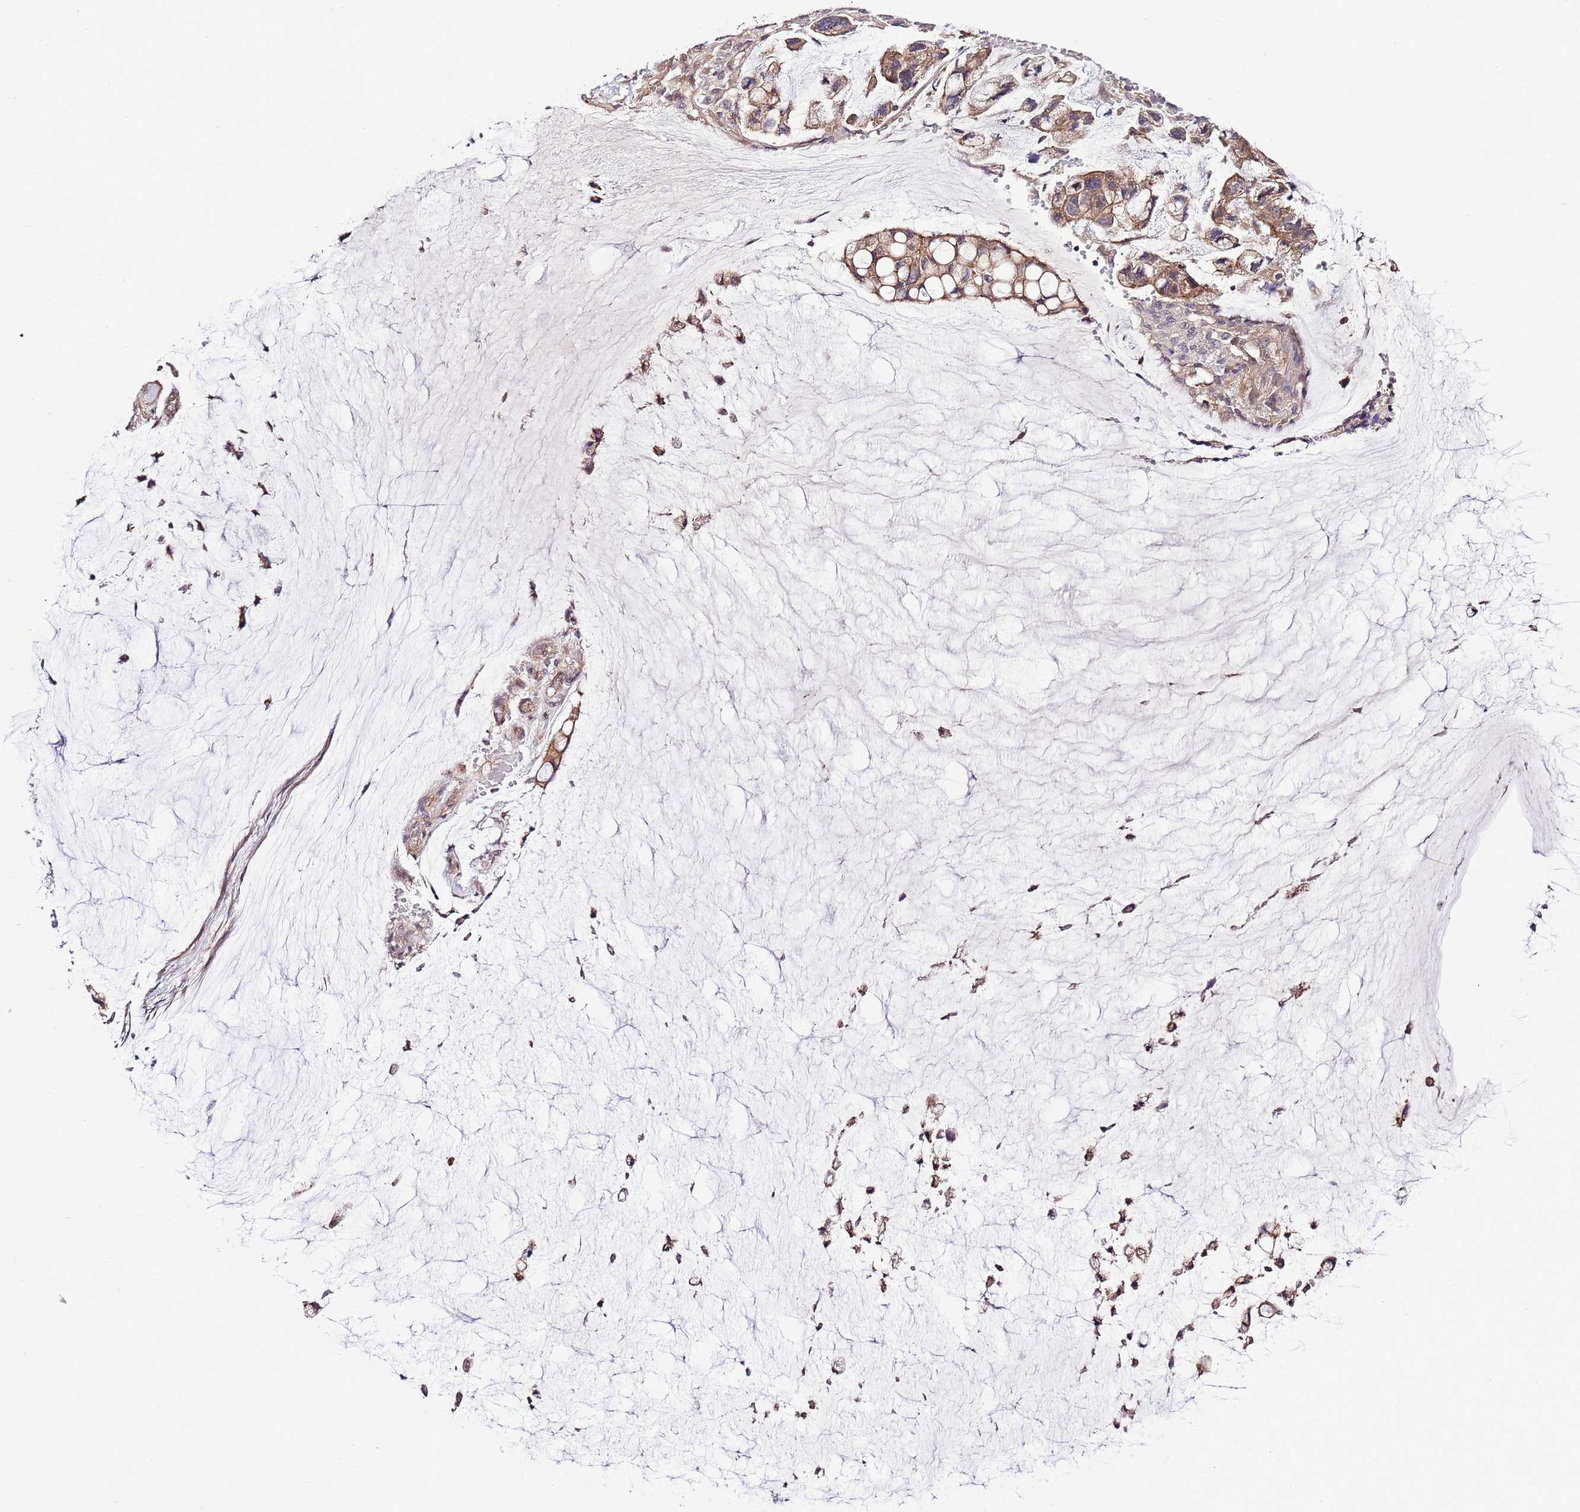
{"staining": {"intensity": "moderate", "quantity": ">75%", "location": "cytoplasmic/membranous"}, "tissue": "ovarian cancer", "cell_type": "Tumor cells", "image_type": "cancer", "snomed": [{"axis": "morphology", "description": "Cystadenocarcinoma, mucinous, NOS"}, {"axis": "topography", "description": "Ovary"}], "caption": "A medium amount of moderate cytoplasmic/membranous expression is identified in approximately >75% of tumor cells in ovarian mucinous cystadenocarcinoma tissue.", "gene": "DONSON", "patient": {"sex": "female", "age": 39}}